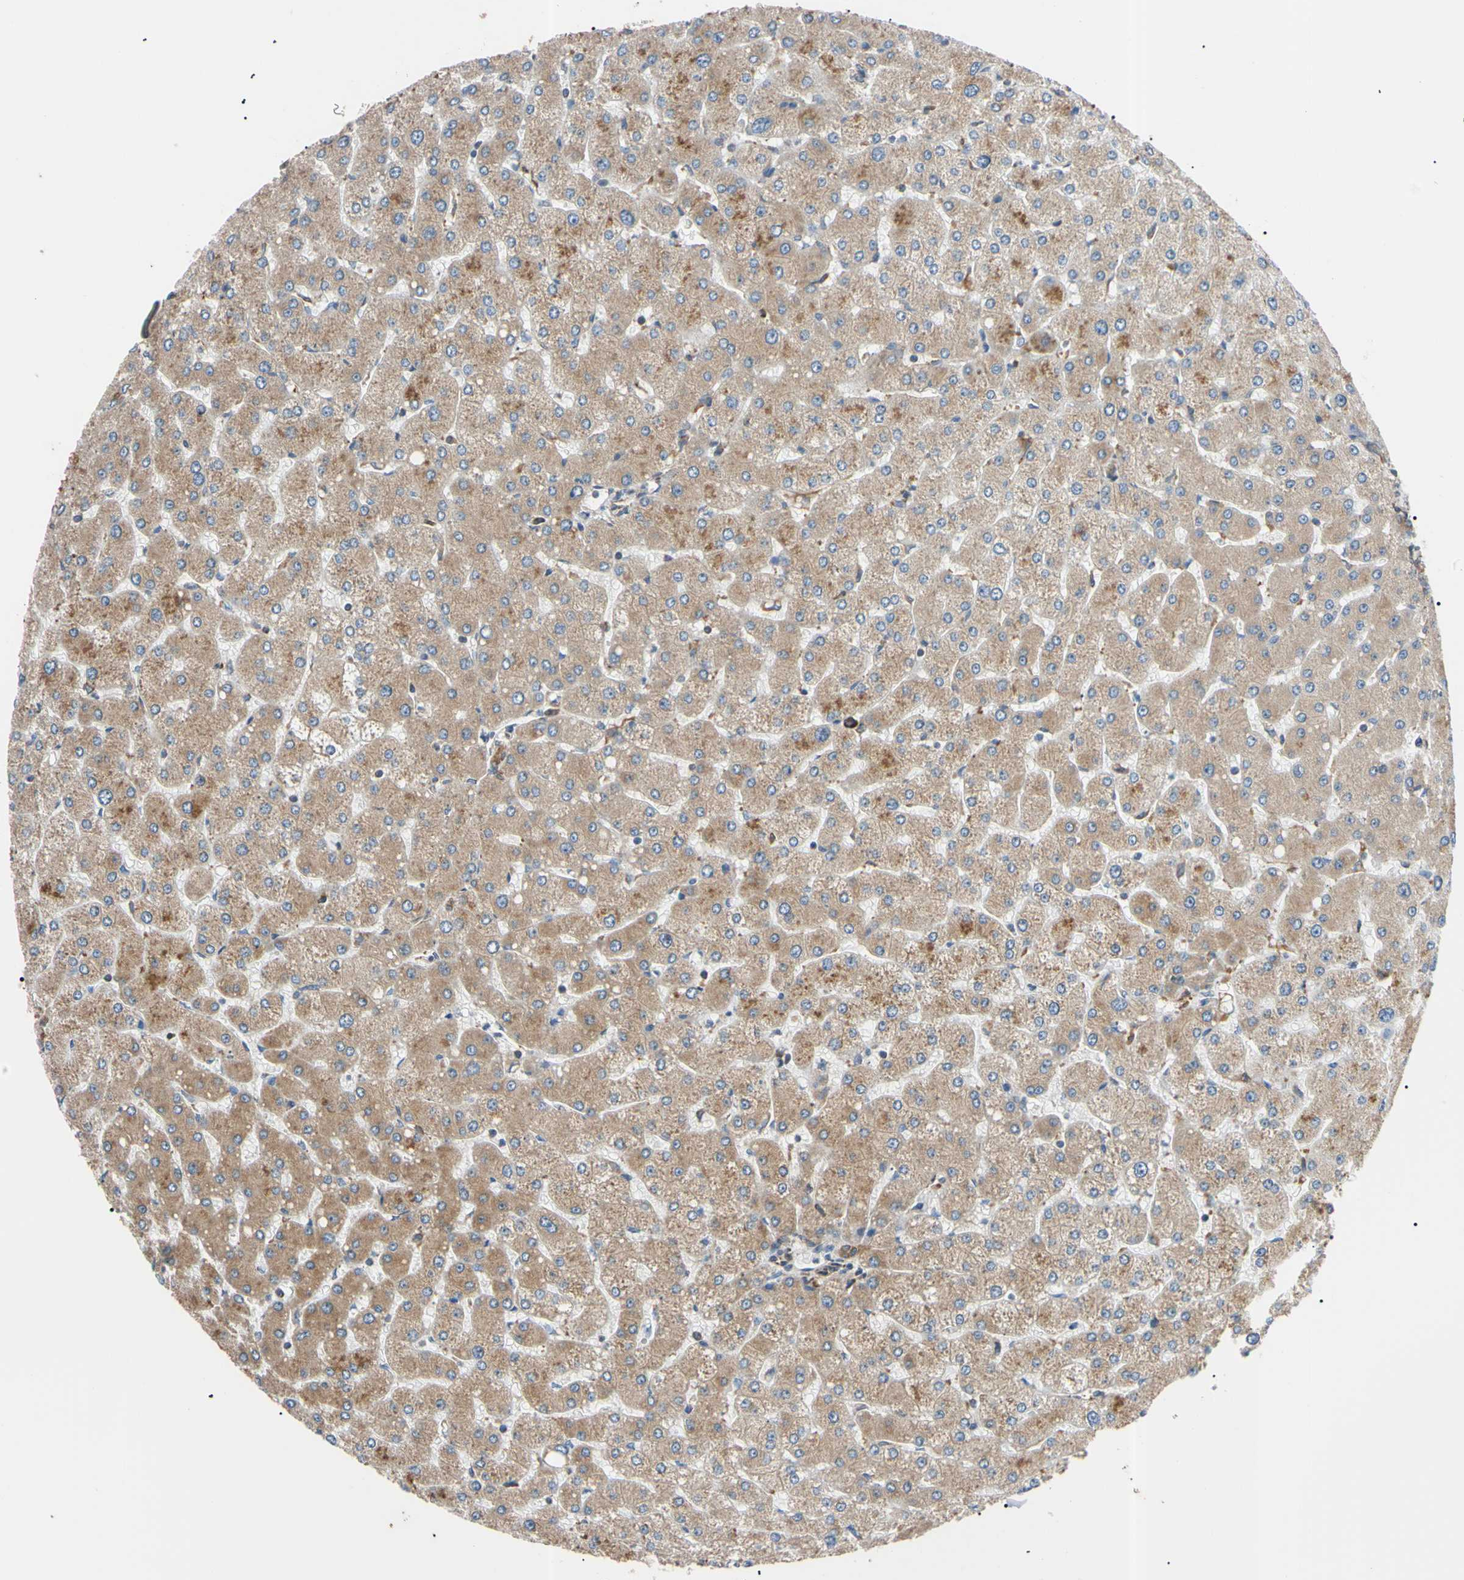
{"staining": {"intensity": "weak", "quantity": "25%-75%", "location": "cytoplasmic/membranous"}, "tissue": "liver", "cell_type": "Cholangiocytes", "image_type": "normal", "snomed": [{"axis": "morphology", "description": "Normal tissue, NOS"}, {"axis": "topography", "description": "Liver"}], "caption": "Immunohistochemical staining of unremarkable liver reveals low levels of weak cytoplasmic/membranous staining in approximately 25%-75% of cholangiocytes. (DAB IHC with brightfield microscopy, high magnification).", "gene": "VAPA", "patient": {"sex": "male", "age": 55}}